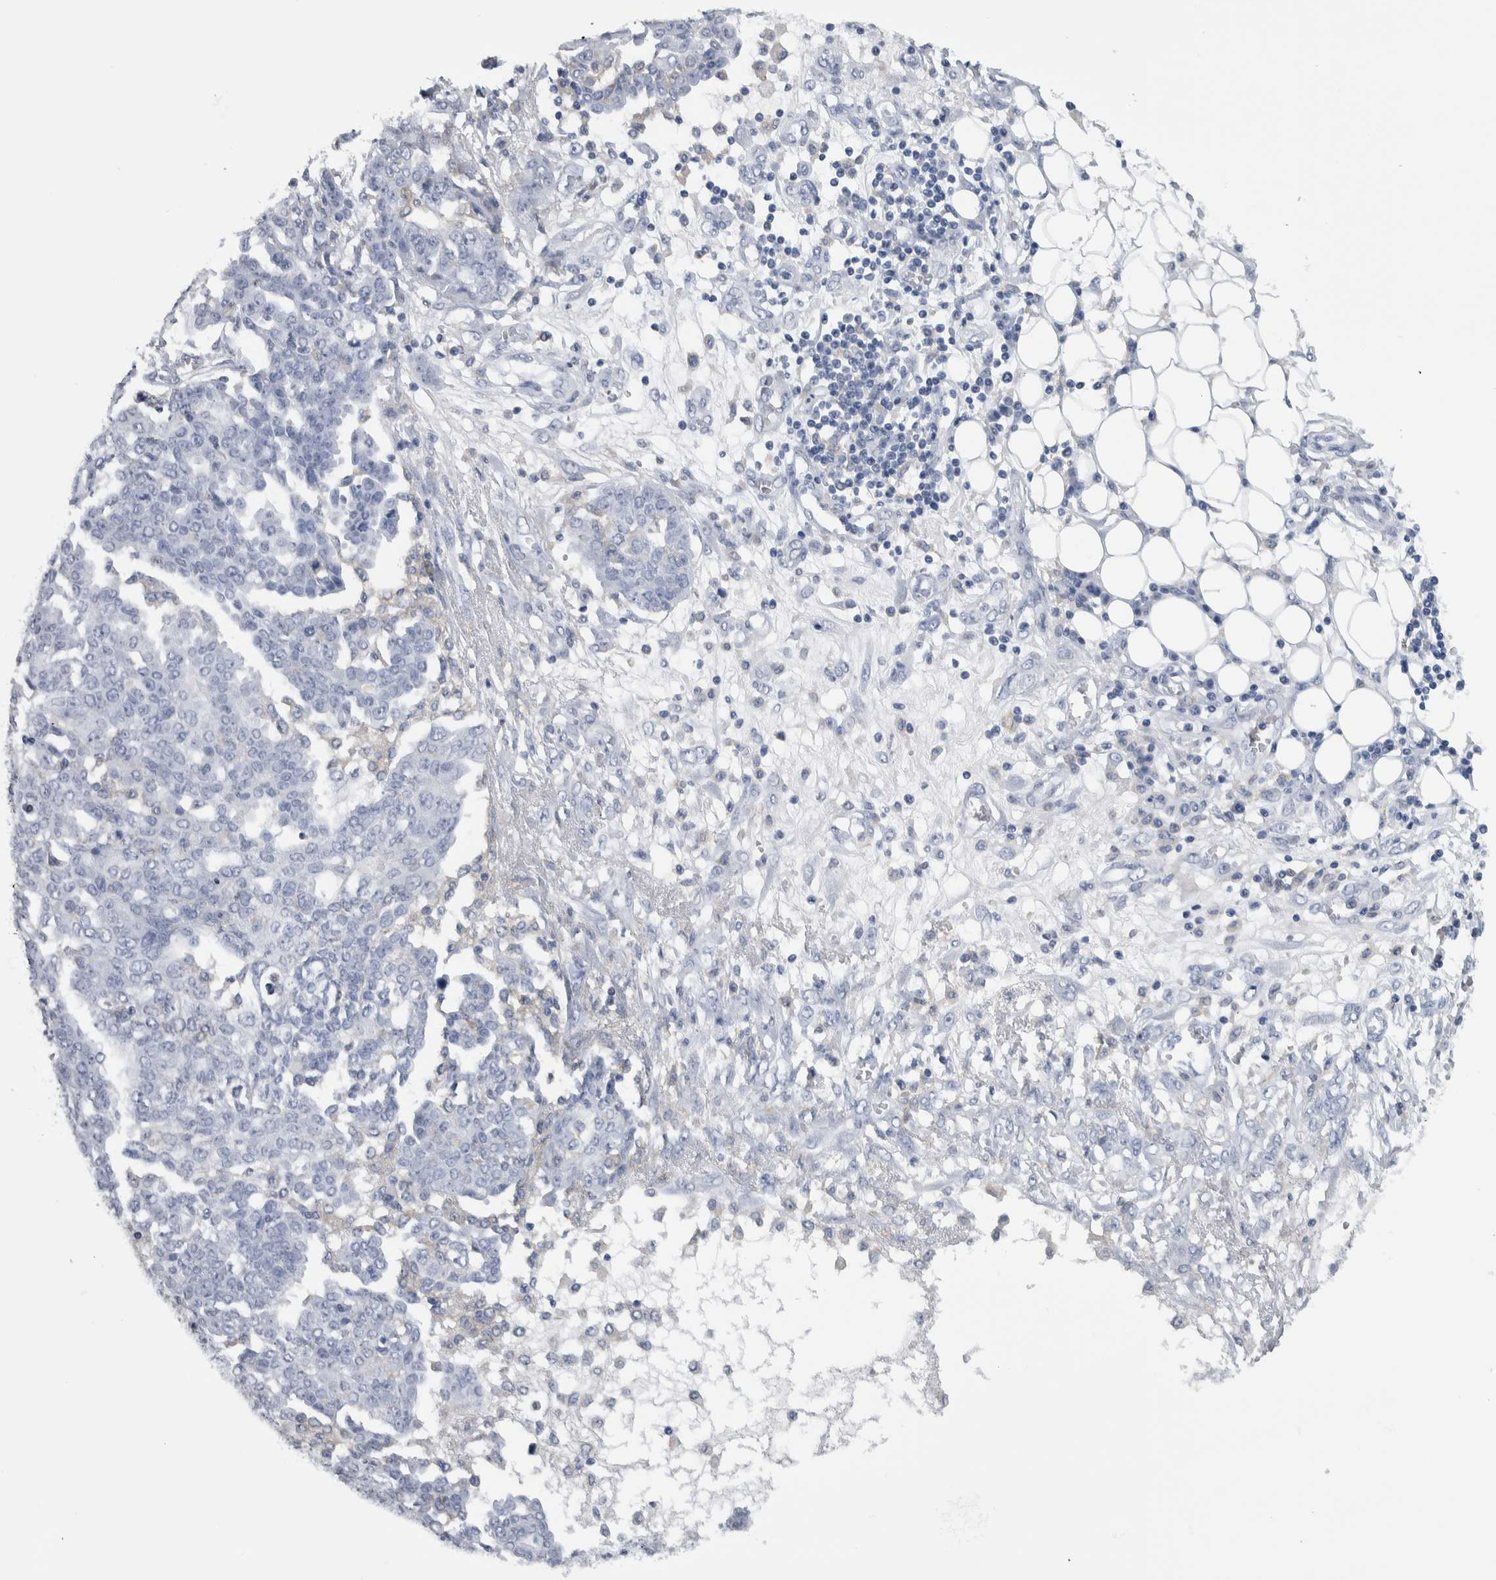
{"staining": {"intensity": "negative", "quantity": "none", "location": "none"}, "tissue": "ovarian cancer", "cell_type": "Tumor cells", "image_type": "cancer", "snomed": [{"axis": "morphology", "description": "Cystadenocarcinoma, serous, NOS"}, {"axis": "topography", "description": "Soft tissue"}, {"axis": "topography", "description": "Ovary"}], "caption": "This is an IHC histopathology image of ovarian serous cystadenocarcinoma. There is no positivity in tumor cells.", "gene": "SKAP2", "patient": {"sex": "female", "age": 57}}